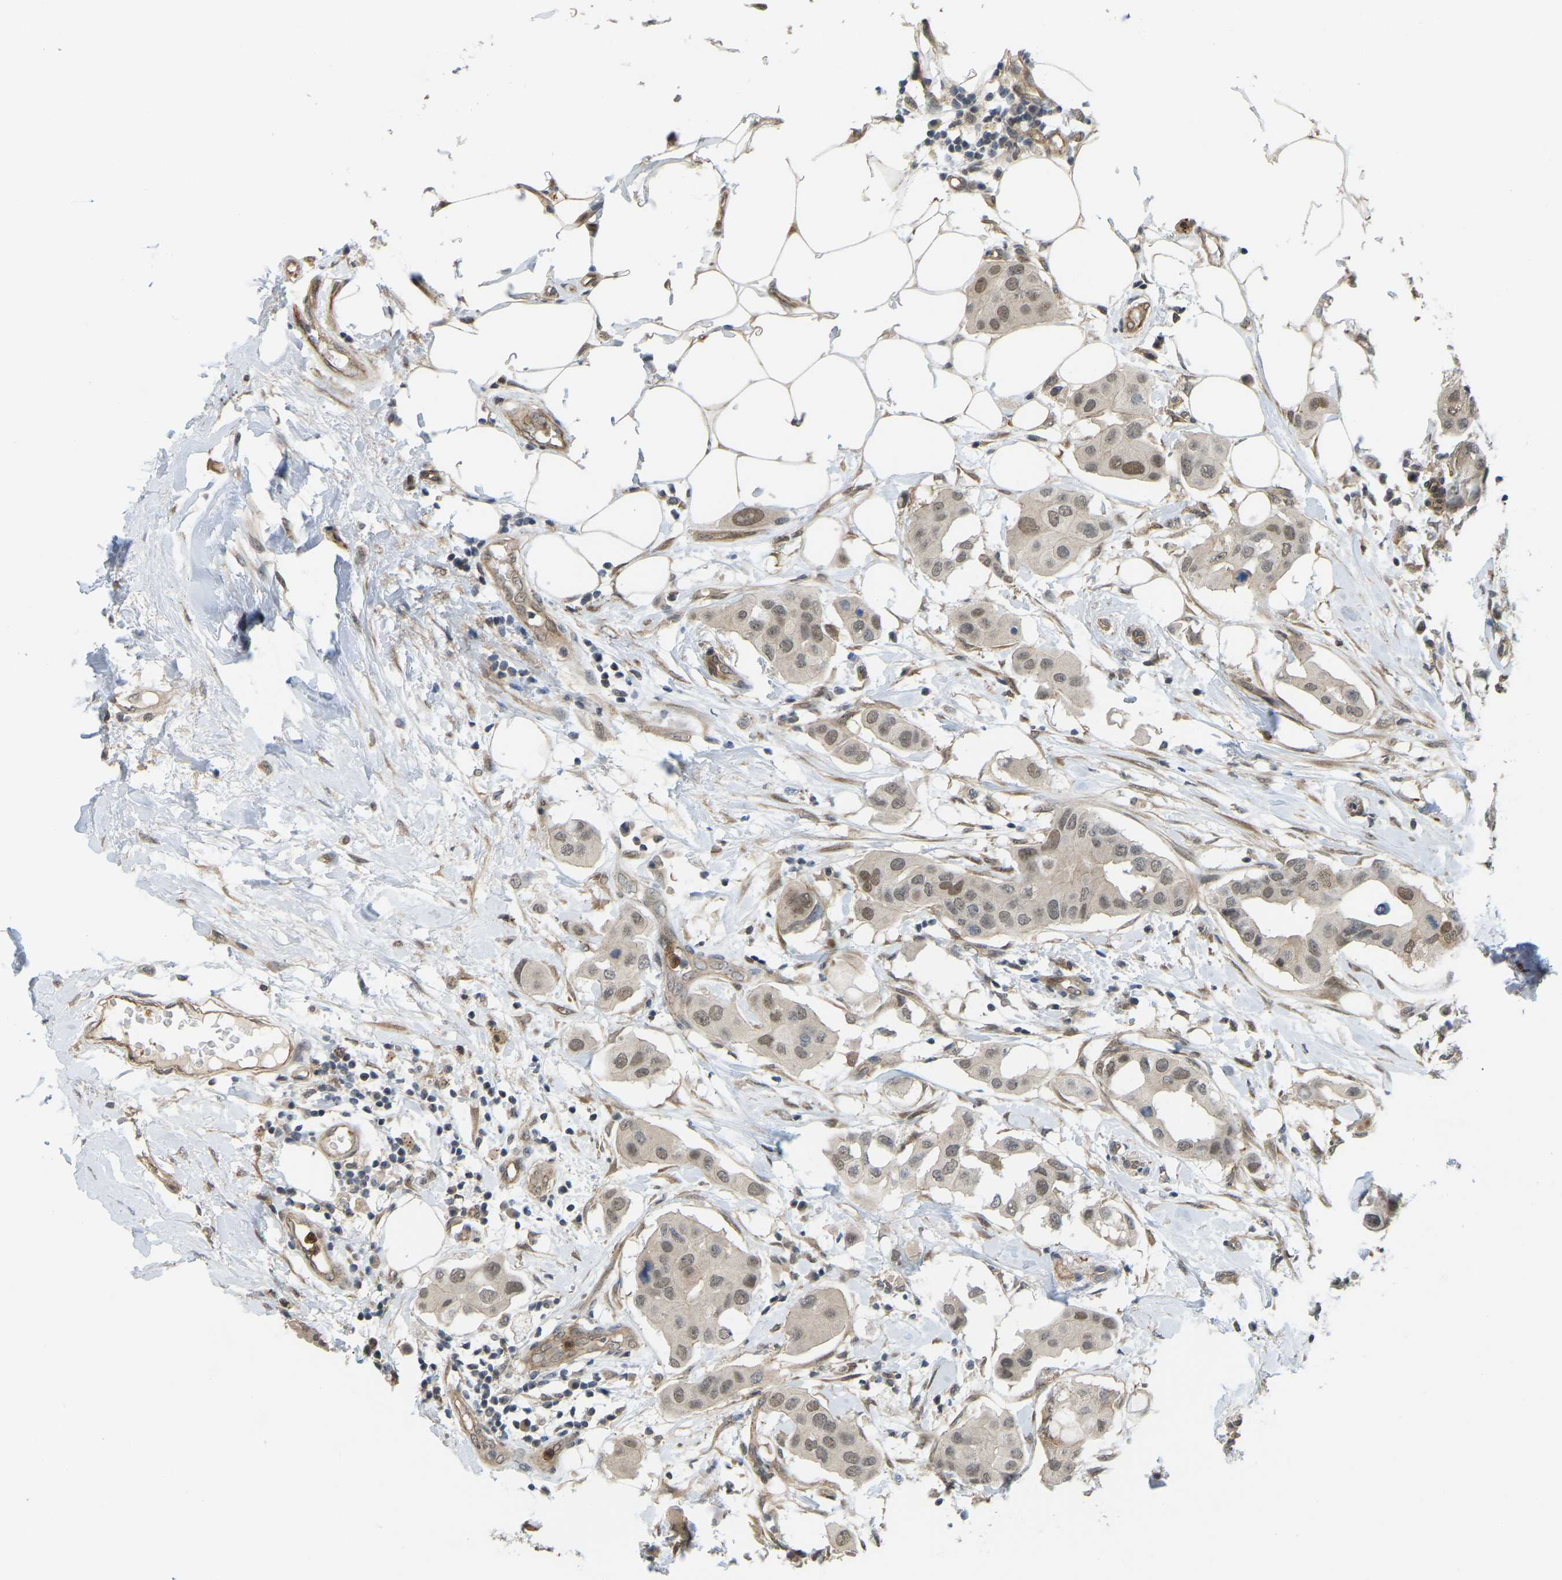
{"staining": {"intensity": "weak", "quantity": ">75%", "location": "nuclear"}, "tissue": "breast cancer", "cell_type": "Tumor cells", "image_type": "cancer", "snomed": [{"axis": "morphology", "description": "Duct carcinoma"}, {"axis": "topography", "description": "Breast"}], "caption": "Protein staining of breast infiltrating ductal carcinoma tissue demonstrates weak nuclear staining in approximately >75% of tumor cells.", "gene": "SERPINB5", "patient": {"sex": "female", "age": 40}}